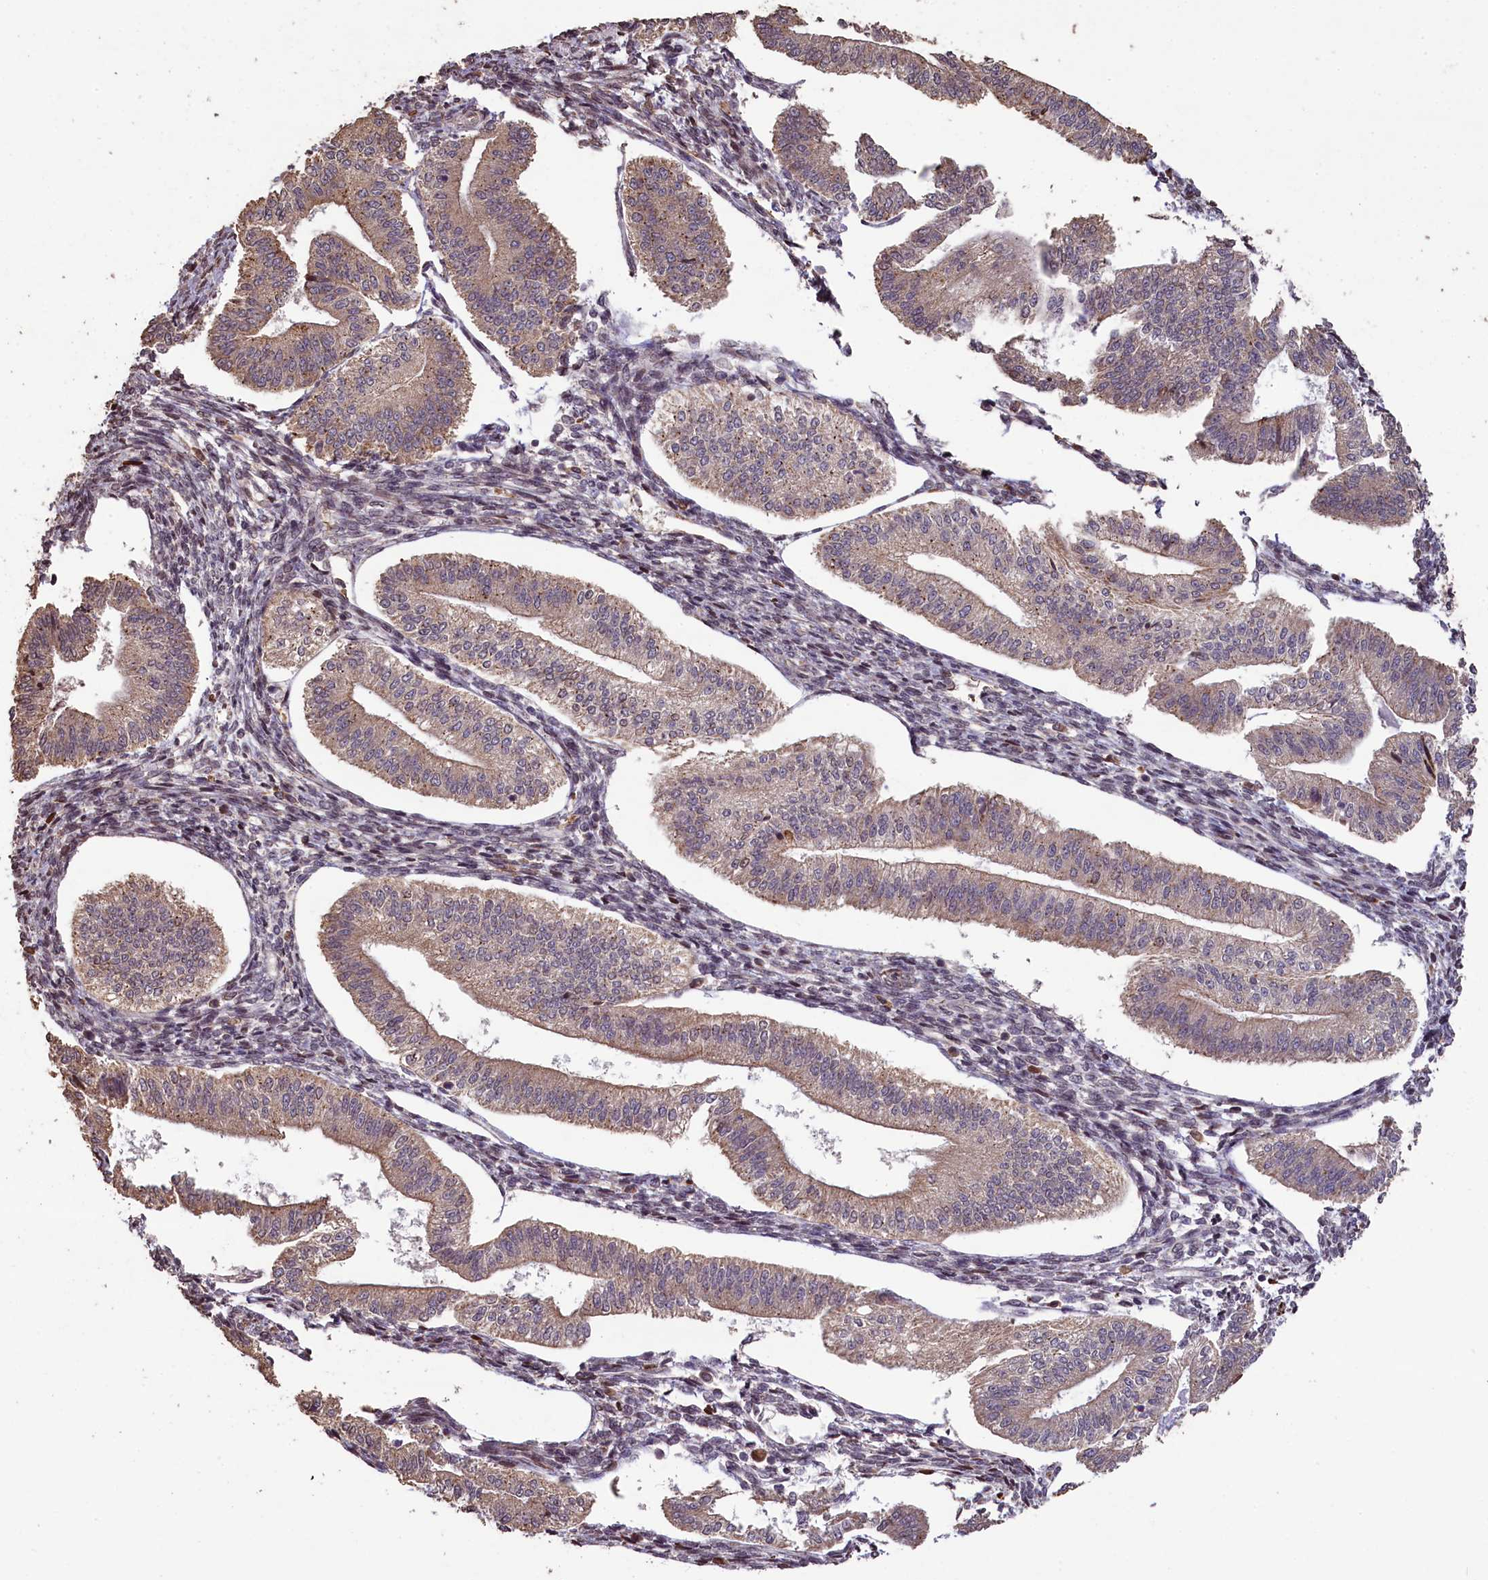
{"staining": {"intensity": "negative", "quantity": "none", "location": "none"}, "tissue": "endometrium", "cell_type": "Cells in endometrial stroma", "image_type": "normal", "snomed": [{"axis": "morphology", "description": "Normal tissue, NOS"}, {"axis": "topography", "description": "Endometrium"}], "caption": "Immunohistochemistry photomicrograph of benign endometrium: endometrium stained with DAB demonstrates no significant protein staining in cells in endometrial stroma.", "gene": "SLC38A7", "patient": {"sex": "female", "age": 34}}